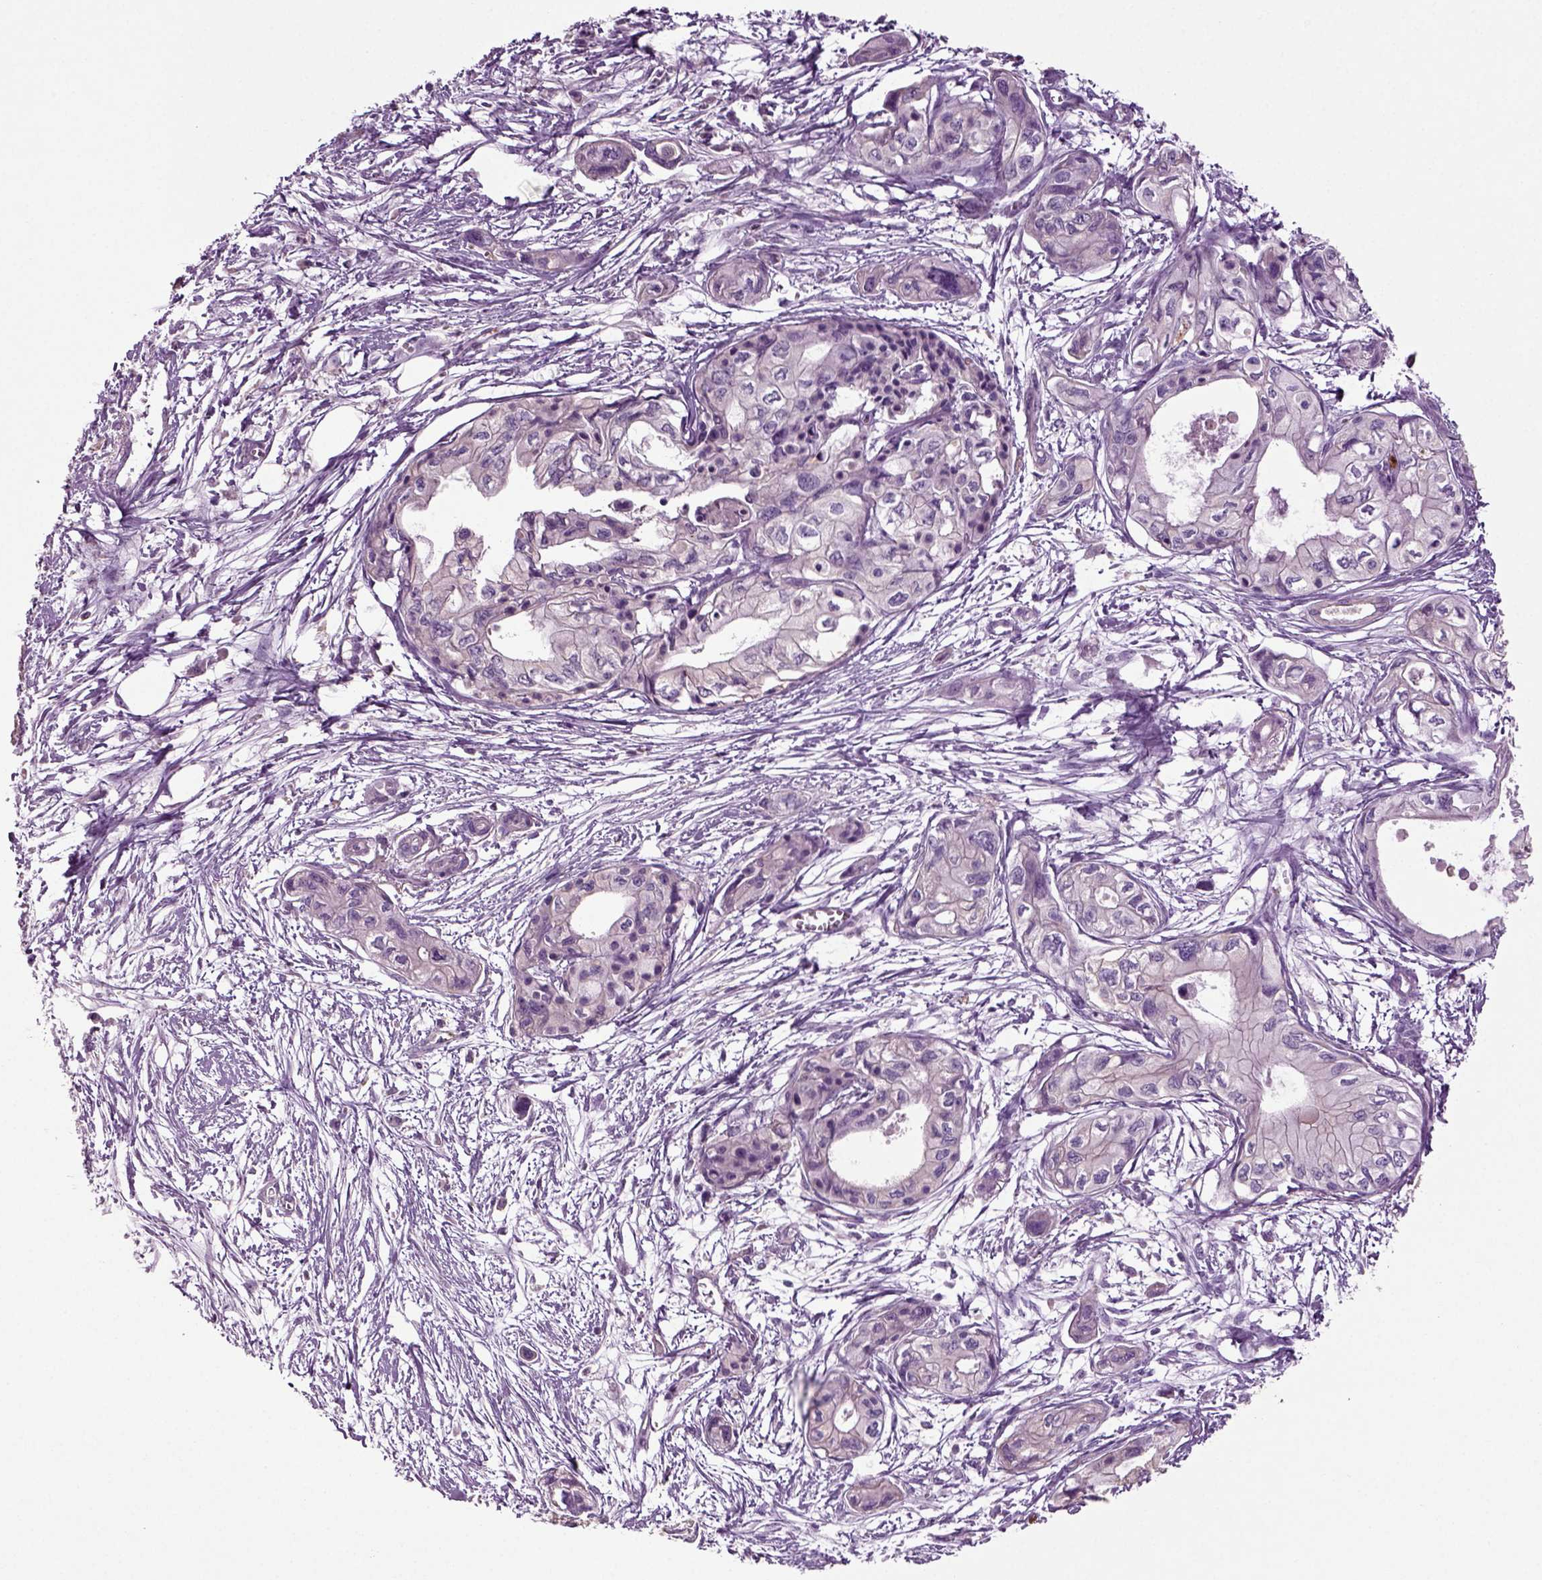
{"staining": {"intensity": "negative", "quantity": "none", "location": "none"}, "tissue": "pancreatic cancer", "cell_type": "Tumor cells", "image_type": "cancer", "snomed": [{"axis": "morphology", "description": "Adenocarcinoma, NOS"}, {"axis": "topography", "description": "Pancreas"}], "caption": "This is an immunohistochemistry (IHC) histopathology image of human pancreatic cancer. There is no expression in tumor cells.", "gene": "DEFB118", "patient": {"sex": "female", "age": 76}}